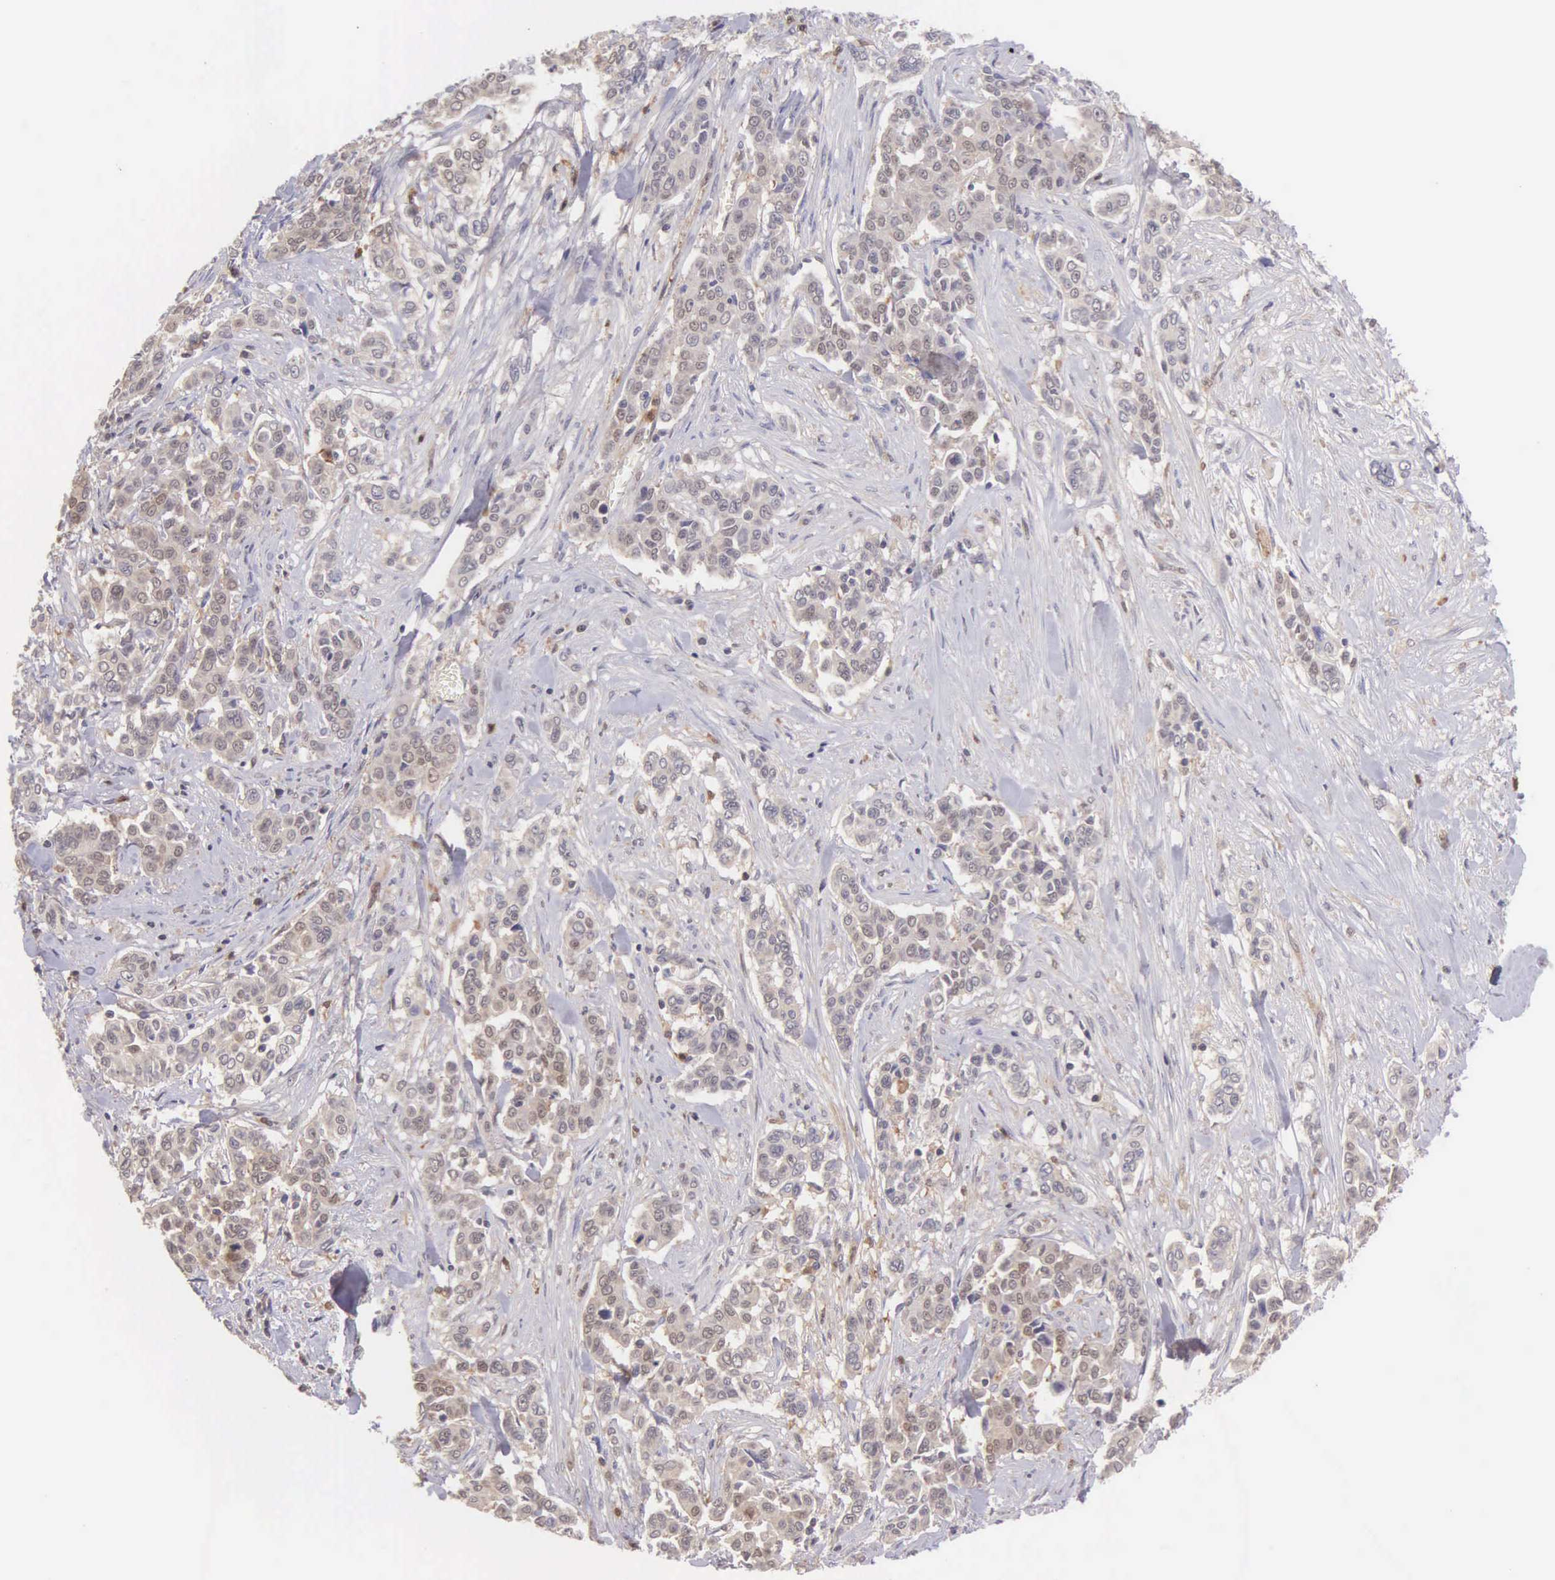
{"staining": {"intensity": "moderate", "quantity": "25%-75%", "location": "cytoplasmic/membranous"}, "tissue": "pancreatic cancer", "cell_type": "Tumor cells", "image_type": "cancer", "snomed": [{"axis": "morphology", "description": "Adenocarcinoma, NOS"}, {"axis": "topography", "description": "Pancreas"}], "caption": "Human pancreatic cancer stained for a protein (brown) exhibits moderate cytoplasmic/membranous positive expression in about 25%-75% of tumor cells.", "gene": "BID", "patient": {"sex": "female", "age": 52}}